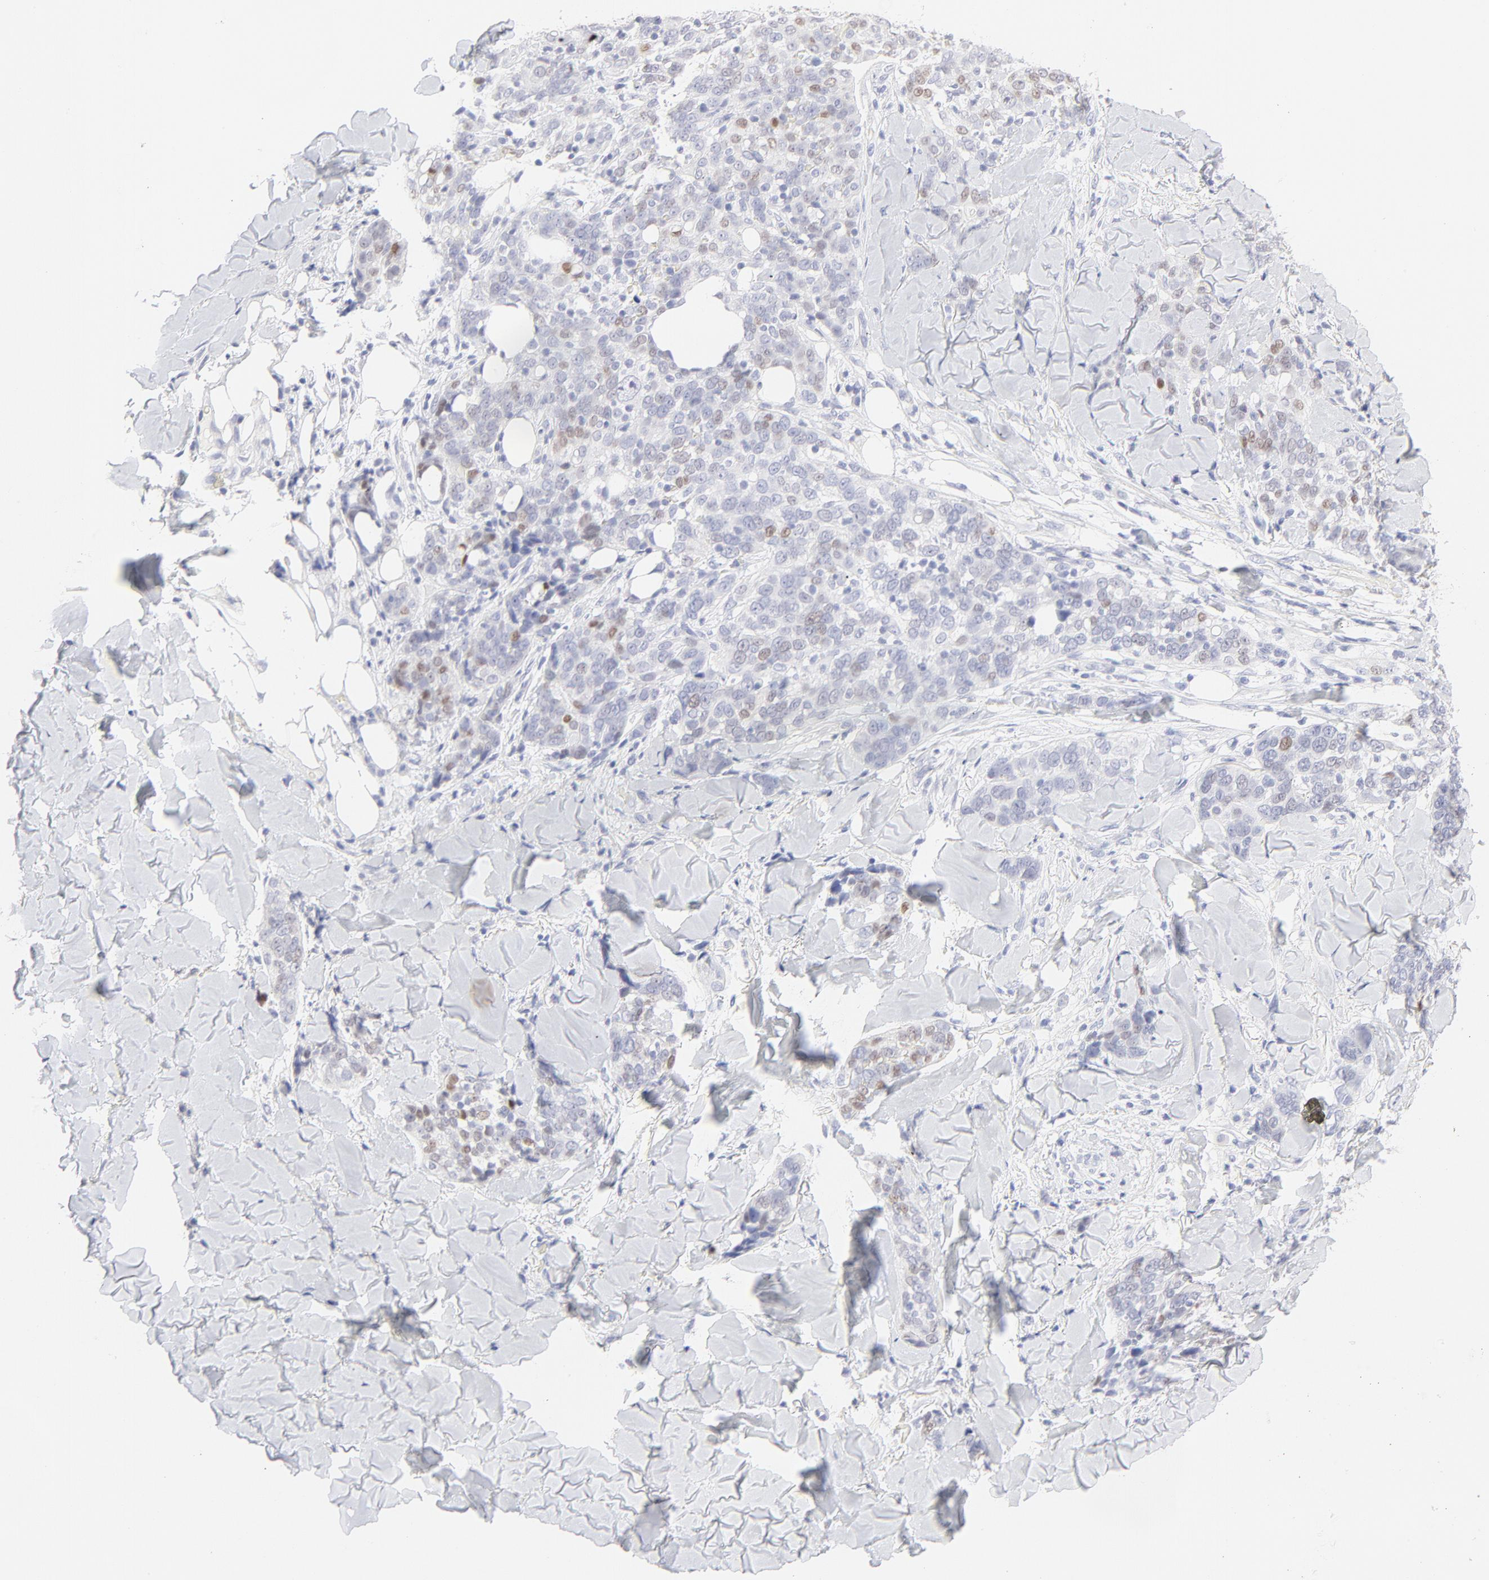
{"staining": {"intensity": "moderate", "quantity": "25%-75%", "location": "nuclear"}, "tissue": "skin cancer", "cell_type": "Tumor cells", "image_type": "cancer", "snomed": [{"axis": "morphology", "description": "Normal tissue, NOS"}, {"axis": "morphology", "description": "Squamous cell carcinoma, NOS"}, {"axis": "topography", "description": "Skin"}], "caption": "Protein staining exhibits moderate nuclear staining in about 25%-75% of tumor cells in squamous cell carcinoma (skin).", "gene": "ELF3", "patient": {"sex": "female", "age": 83}}